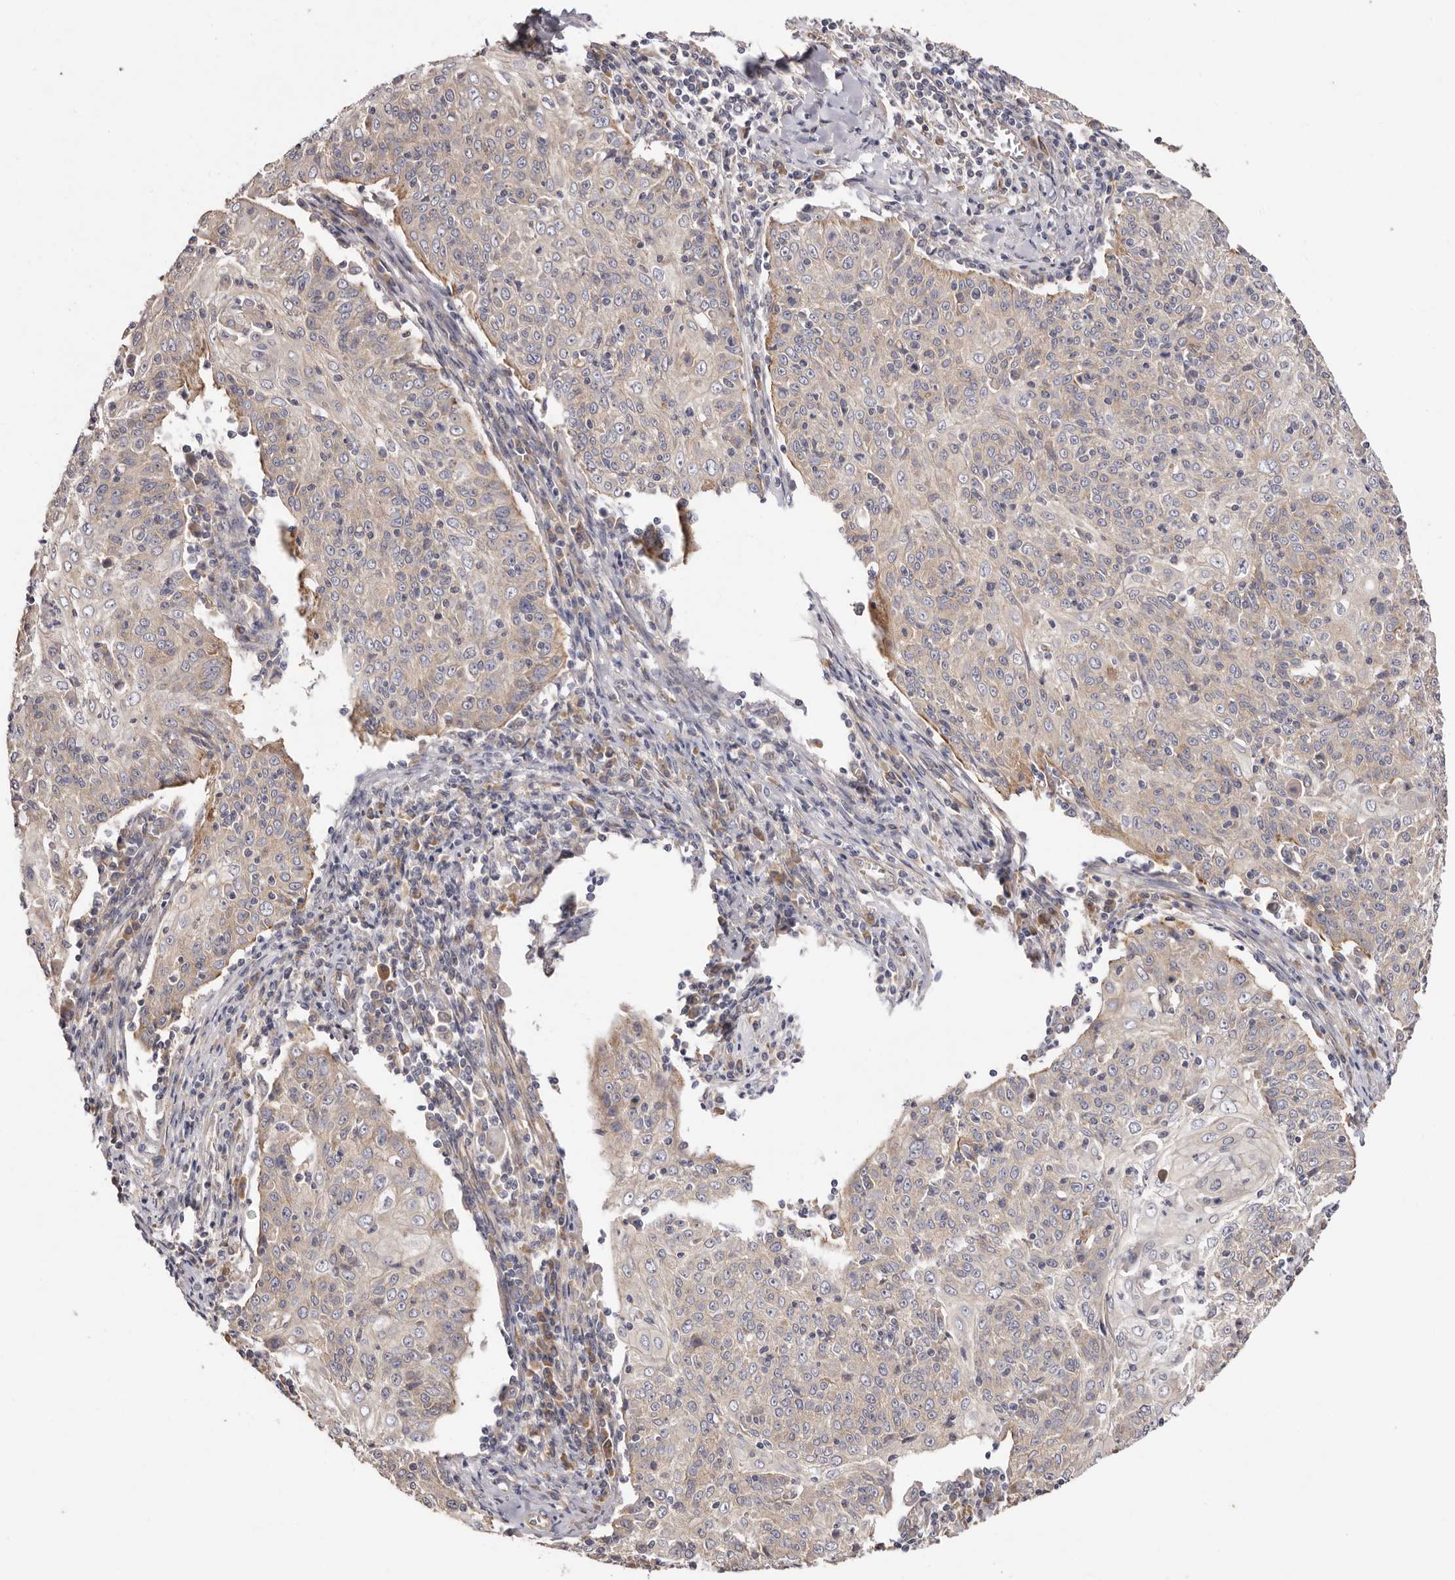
{"staining": {"intensity": "weak", "quantity": "<25%", "location": "cytoplasmic/membranous"}, "tissue": "cervical cancer", "cell_type": "Tumor cells", "image_type": "cancer", "snomed": [{"axis": "morphology", "description": "Squamous cell carcinoma, NOS"}, {"axis": "topography", "description": "Cervix"}], "caption": "A high-resolution photomicrograph shows IHC staining of cervical cancer (squamous cell carcinoma), which reveals no significant expression in tumor cells.", "gene": "FAM167B", "patient": {"sex": "female", "age": 48}}